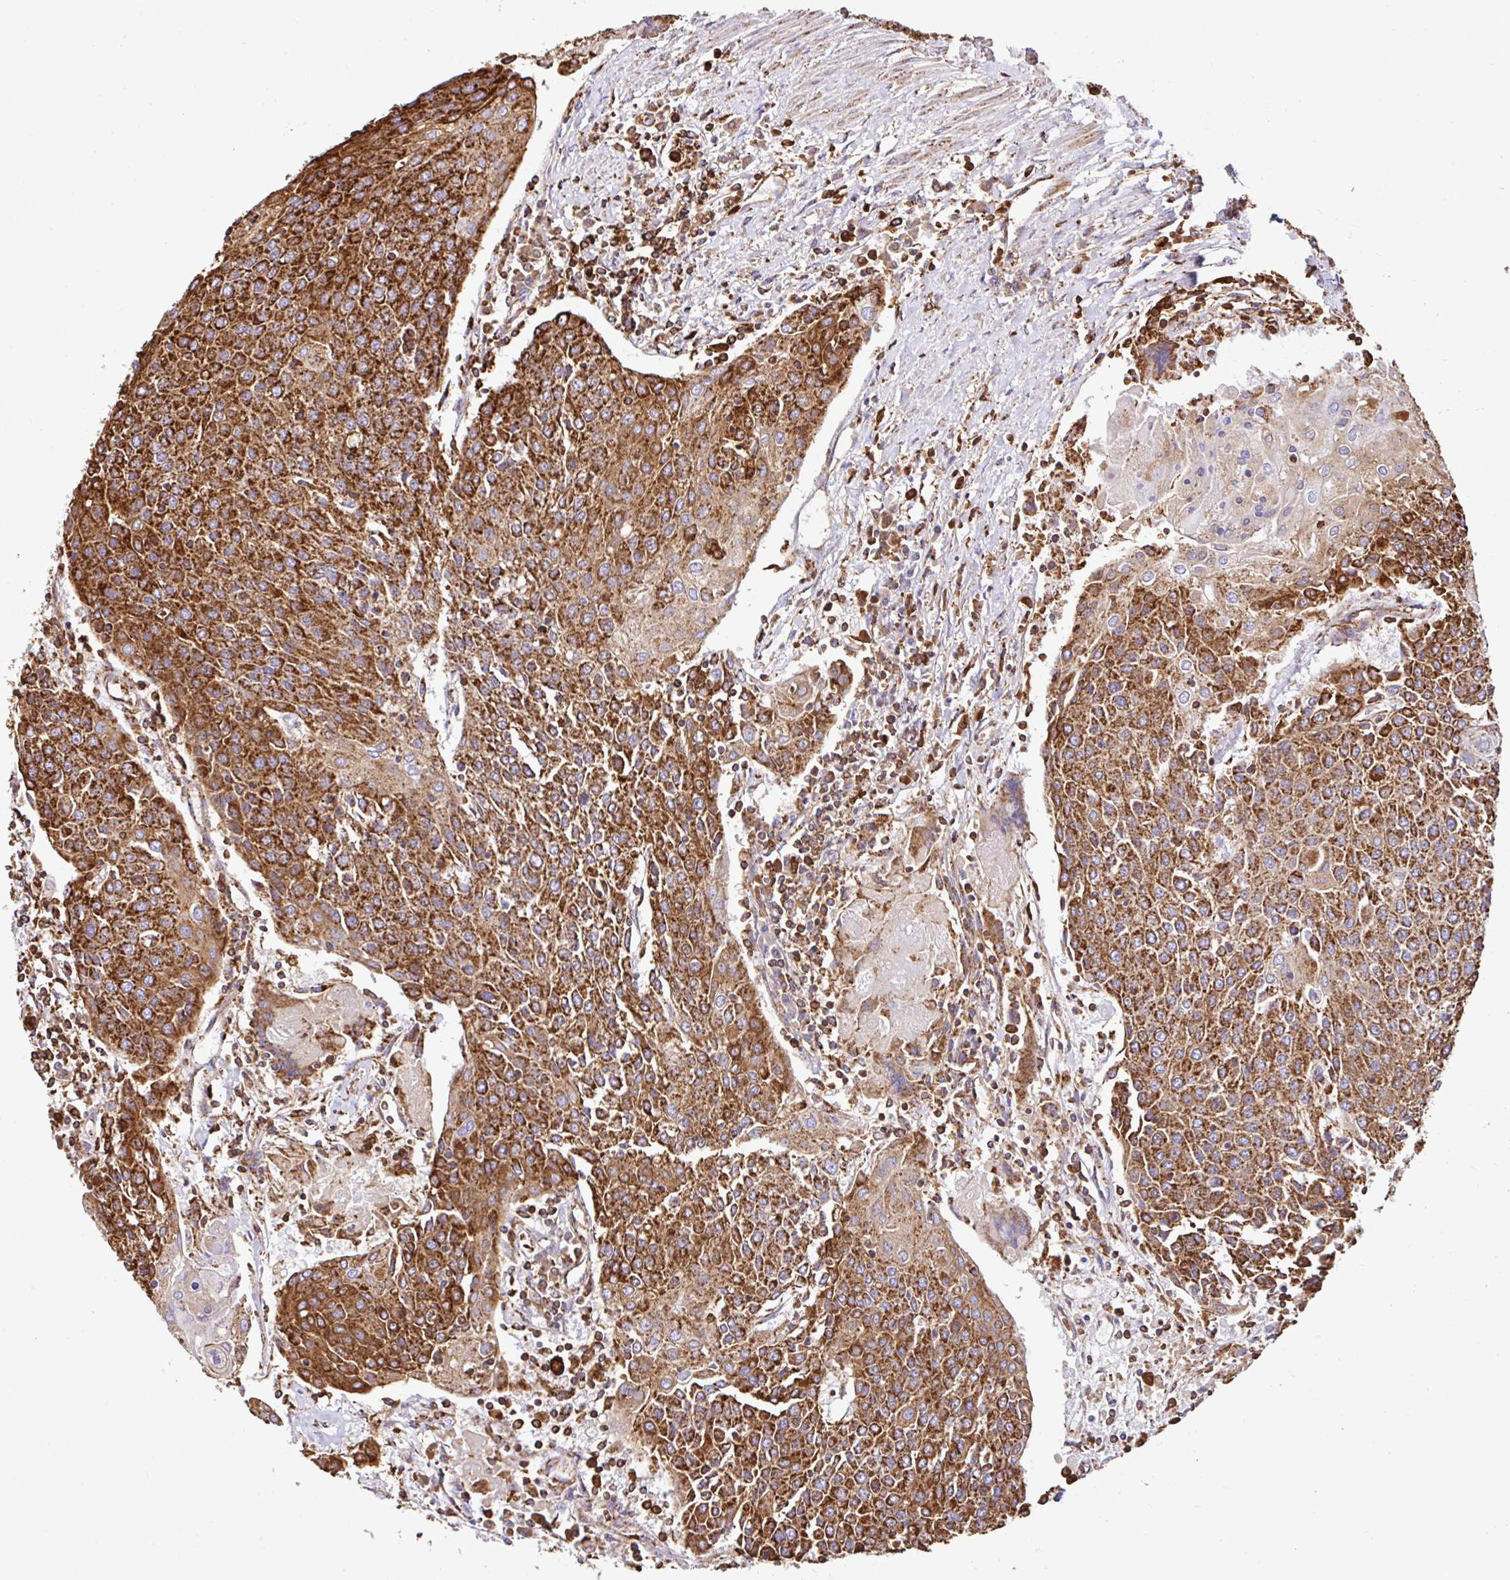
{"staining": {"intensity": "strong", "quantity": ">75%", "location": "cytoplasmic/membranous"}, "tissue": "urothelial cancer", "cell_type": "Tumor cells", "image_type": "cancer", "snomed": [{"axis": "morphology", "description": "Urothelial carcinoma, High grade"}, {"axis": "topography", "description": "Urinary bladder"}], "caption": "Protein staining demonstrates strong cytoplasmic/membranous expression in about >75% of tumor cells in urothelial cancer.", "gene": "ANKRD33B", "patient": {"sex": "female", "age": 85}}